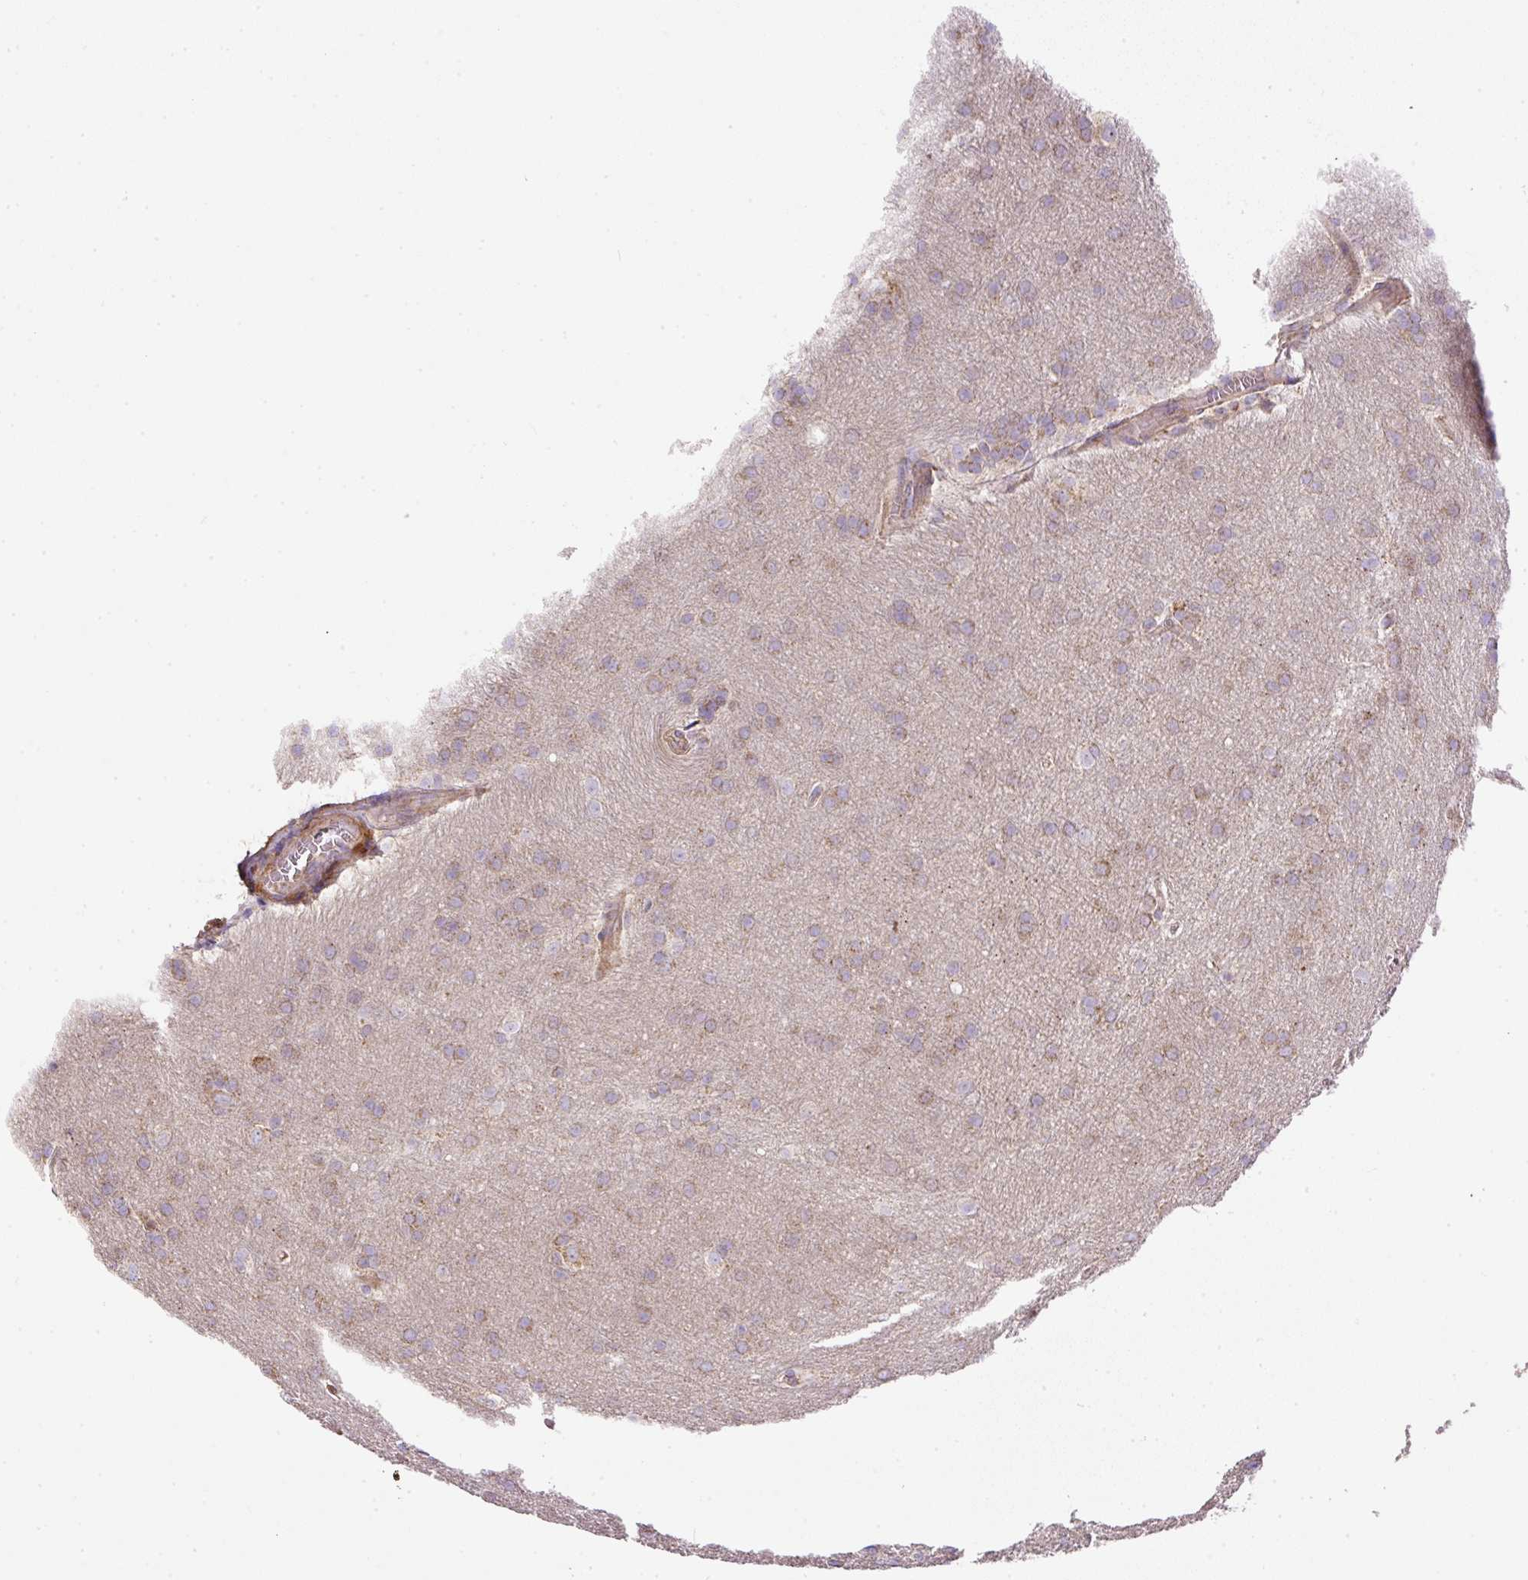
{"staining": {"intensity": "moderate", "quantity": "25%-75%", "location": "cytoplasmic/membranous"}, "tissue": "glioma", "cell_type": "Tumor cells", "image_type": "cancer", "snomed": [{"axis": "morphology", "description": "Glioma, malignant, Low grade"}, {"axis": "topography", "description": "Brain"}], "caption": "DAB immunohistochemical staining of malignant low-grade glioma reveals moderate cytoplasmic/membranous protein expression in about 25%-75% of tumor cells. (DAB IHC with brightfield microscopy, high magnification).", "gene": "NDUFAF2", "patient": {"sex": "female", "age": 32}}